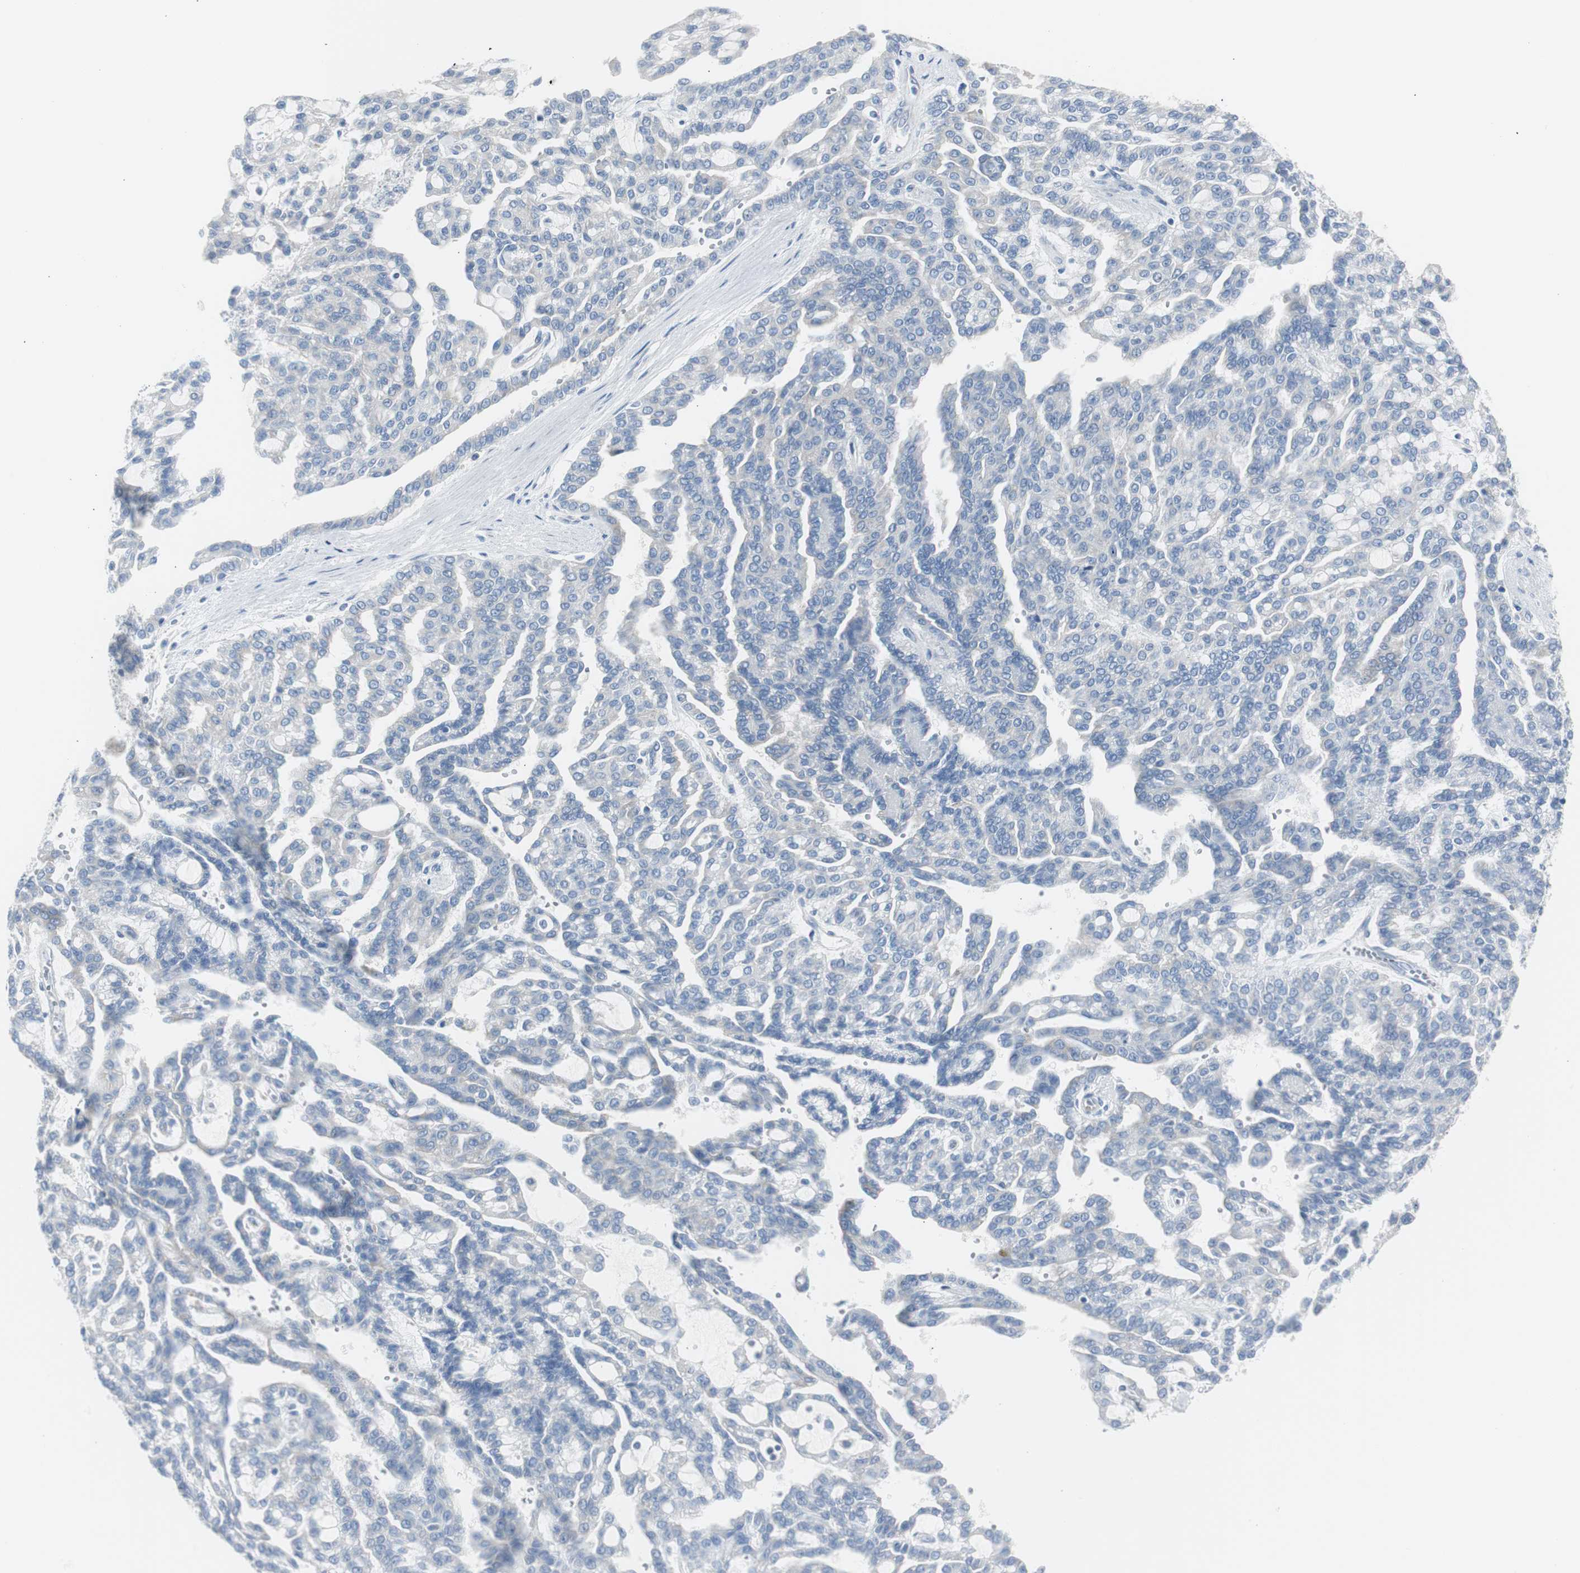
{"staining": {"intensity": "negative", "quantity": "none", "location": "none"}, "tissue": "renal cancer", "cell_type": "Tumor cells", "image_type": "cancer", "snomed": [{"axis": "morphology", "description": "Adenocarcinoma, NOS"}, {"axis": "topography", "description": "Kidney"}], "caption": "Immunohistochemical staining of human adenocarcinoma (renal) demonstrates no significant expression in tumor cells. (Immunohistochemistry (ihc), brightfield microscopy, high magnification).", "gene": "RPS12", "patient": {"sex": "male", "age": 63}}